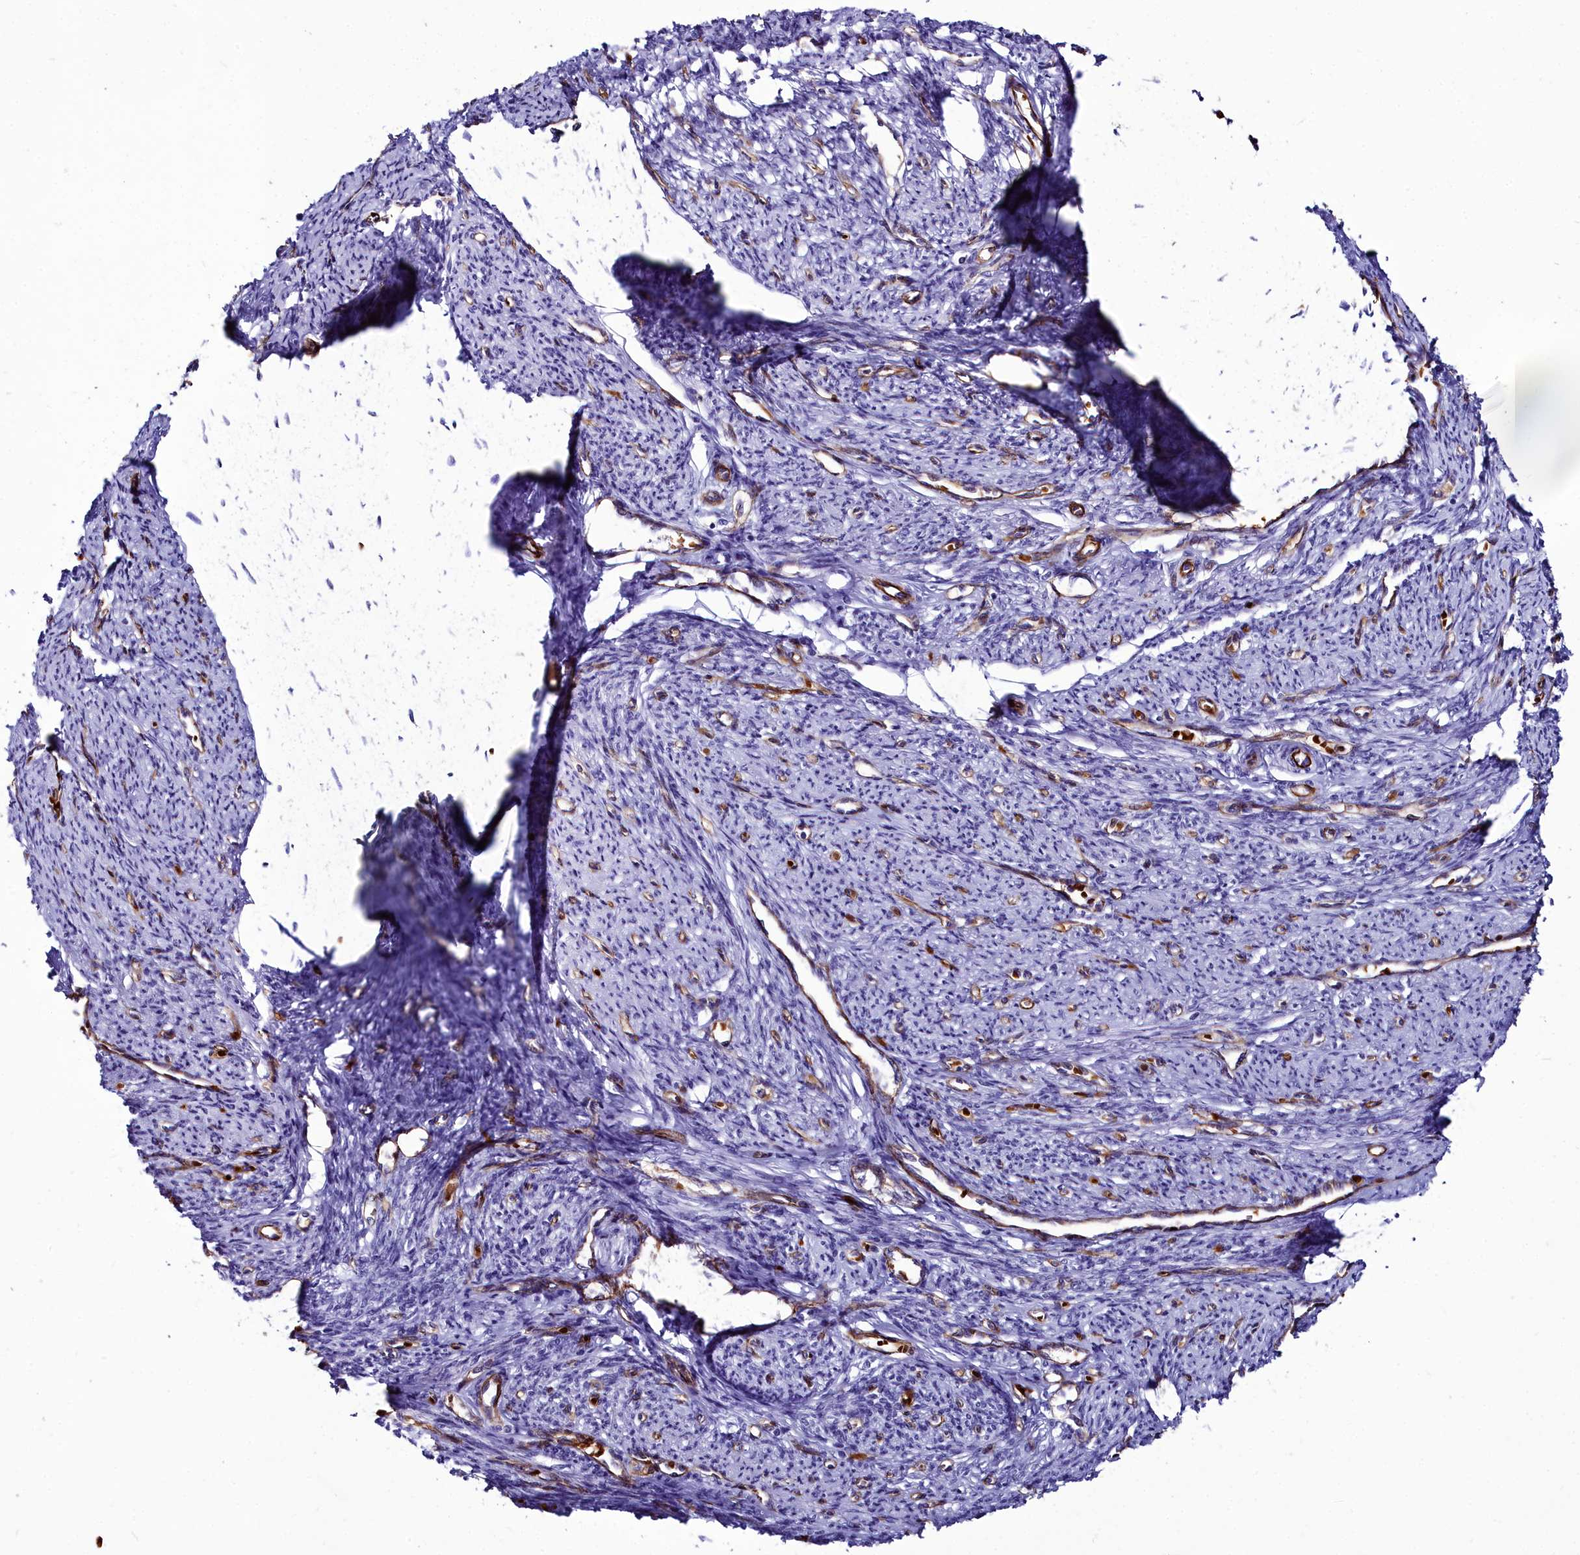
{"staining": {"intensity": "negative", "quantity": "none", "location": "none"}, "tissue": "smooth muscle", "cell_type": "Smooth muscle cells", "image_type": "normal", "snomed": [{"axis": "morphology", "description": "Normal tissue, NOS"}, {"axis": "topography", "description": "Smooth muscle"}, {"axis": "topography", "description": "Uterus"}], "caption": "Image shows no protein positivity in smooth muscle cells of unremarkable smooth muscle.", "gene": "CYP4F11", "patient": {"sex": "female", "age": 59}}